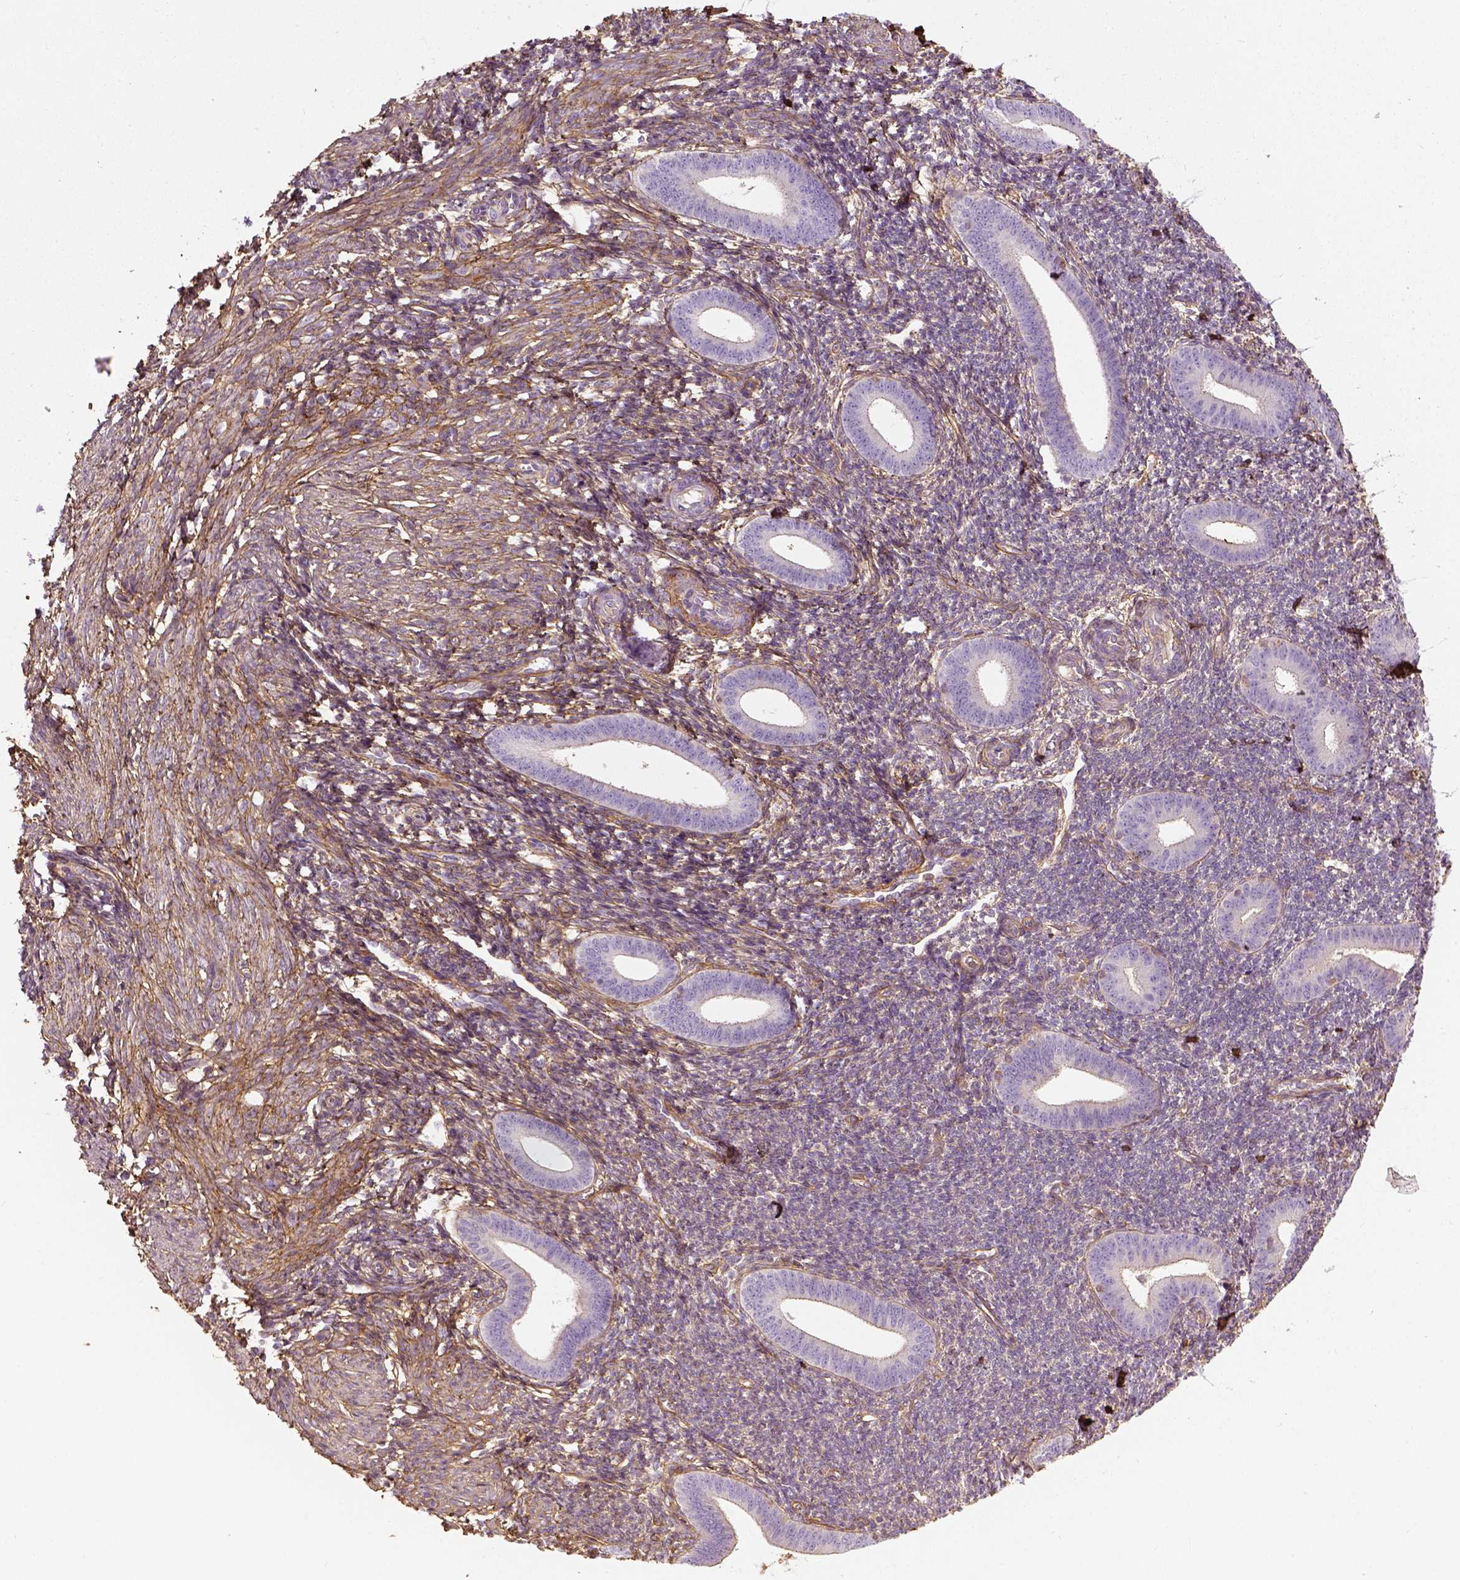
{"staining": {"intensity": "moderate", "quantity": "<25%", "location": "cytoplasmic/membranous"}, "tissue": "endometrium", "cell_type": "Cells in endometrial stroma", "image_type": "normal", "snomed": [{"axis": "morphology", "description": "Normal tissue, NOS"}, {"axis": "topography", "description": "Endometrium"}], "caption": "Immunohistochemical staining of unremarkable human endometrium reveals <25% levels of moderate cytoplasmic/membranous protein staining in approximately <25% of cells in endometrial stroma. (Brightfield microscopy of DAB IHC at high magnification).", "gene": "COL6A2", "patient": {"sex": "female", "age": 25}}